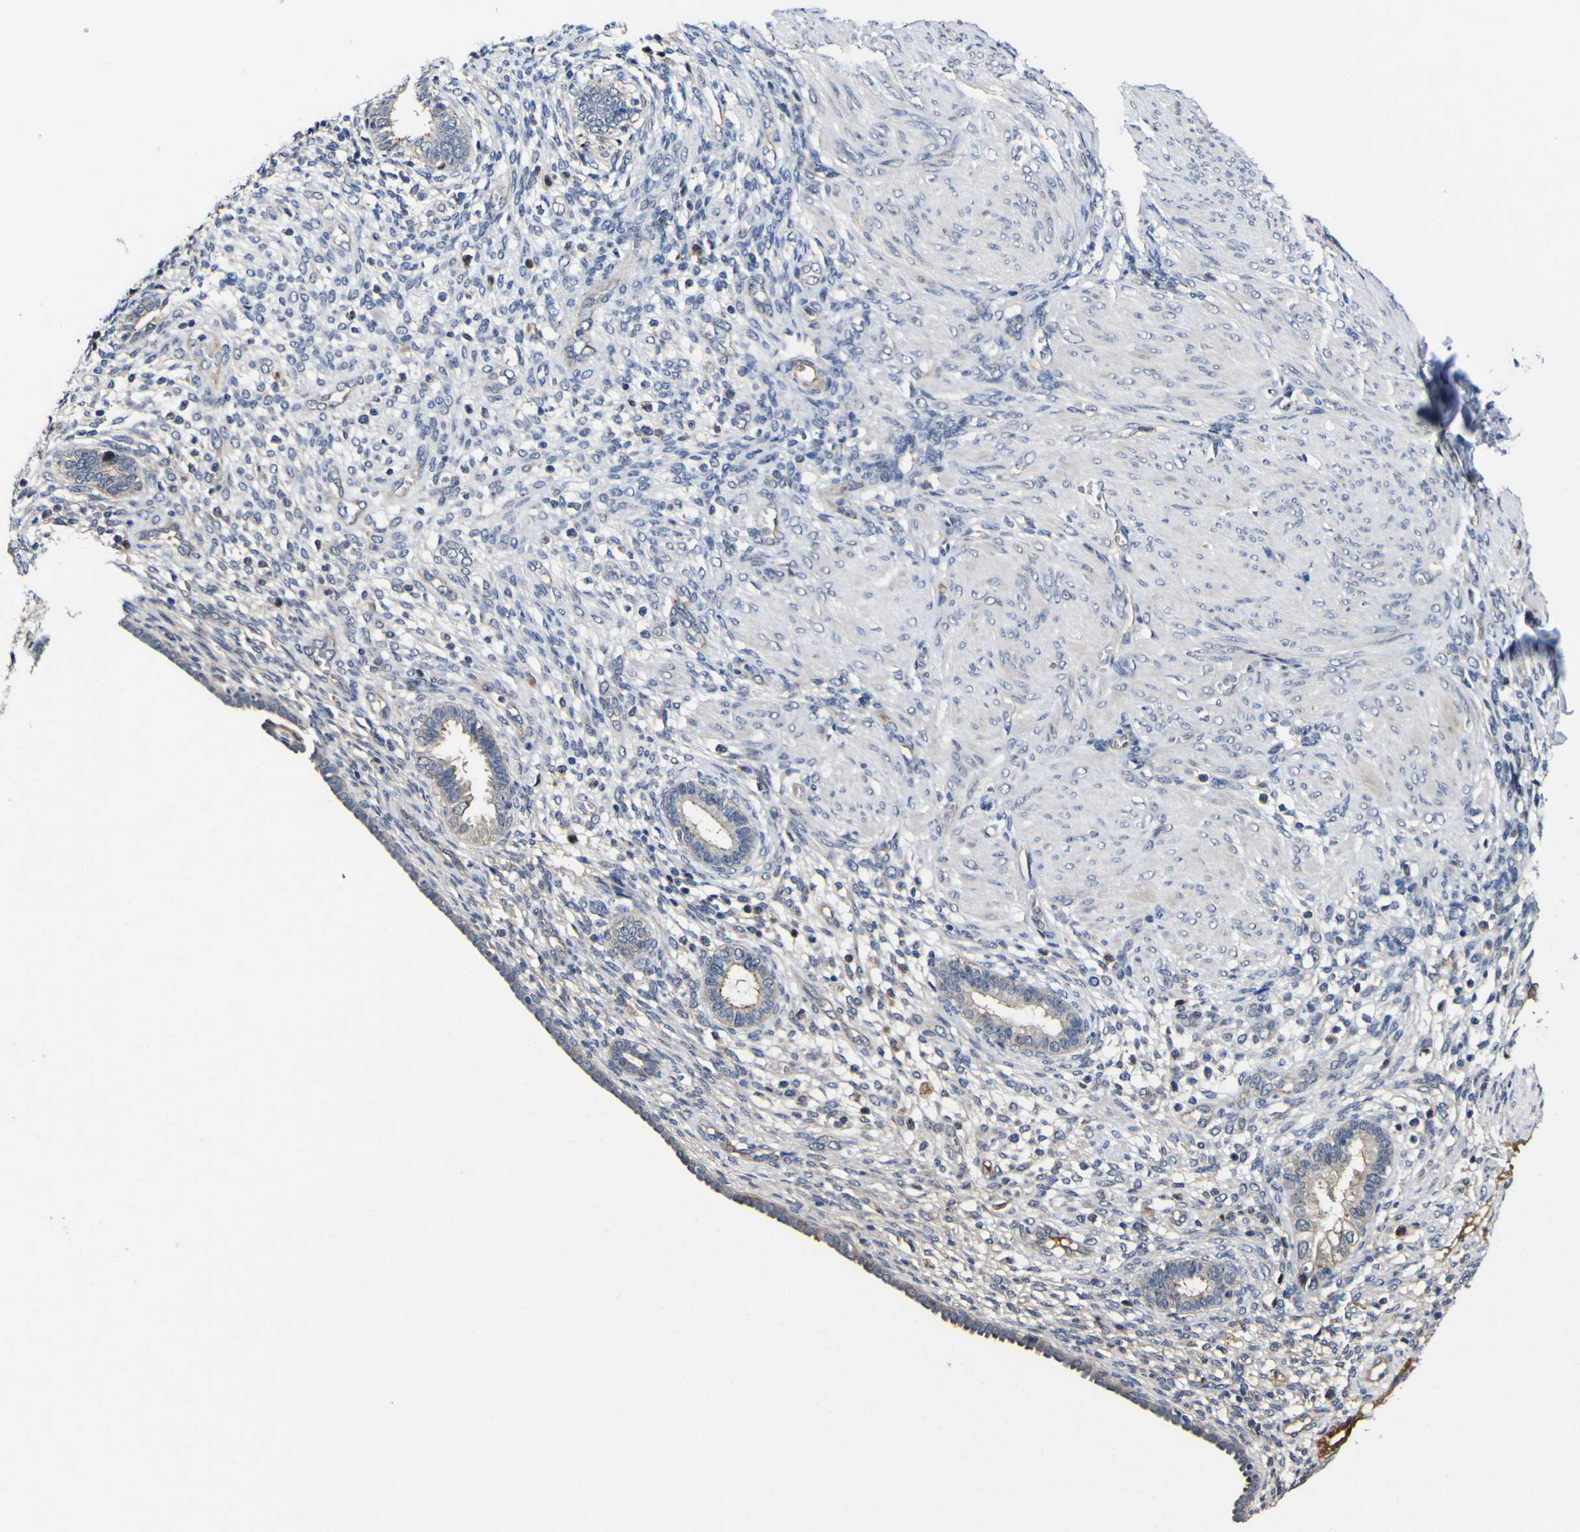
{"staining": {"intensity": "negative", "quantity": "none", "location": "none"}, "tissue": "endometrium", "cell_type": "Cells in endometrial stroma", "image_type": "normal", "snomed": [{"axis": "morphology", "description": "Normal tissue, NOS"}, {"axis": "topography", "description": "Endometrium"}], "caption": "This is an IHC image of unremarkable human endometrium. There is no expression in cells in endometrial stroma.", "gene": "CCL2", "patient": {"sex": "female", "age": 72}}